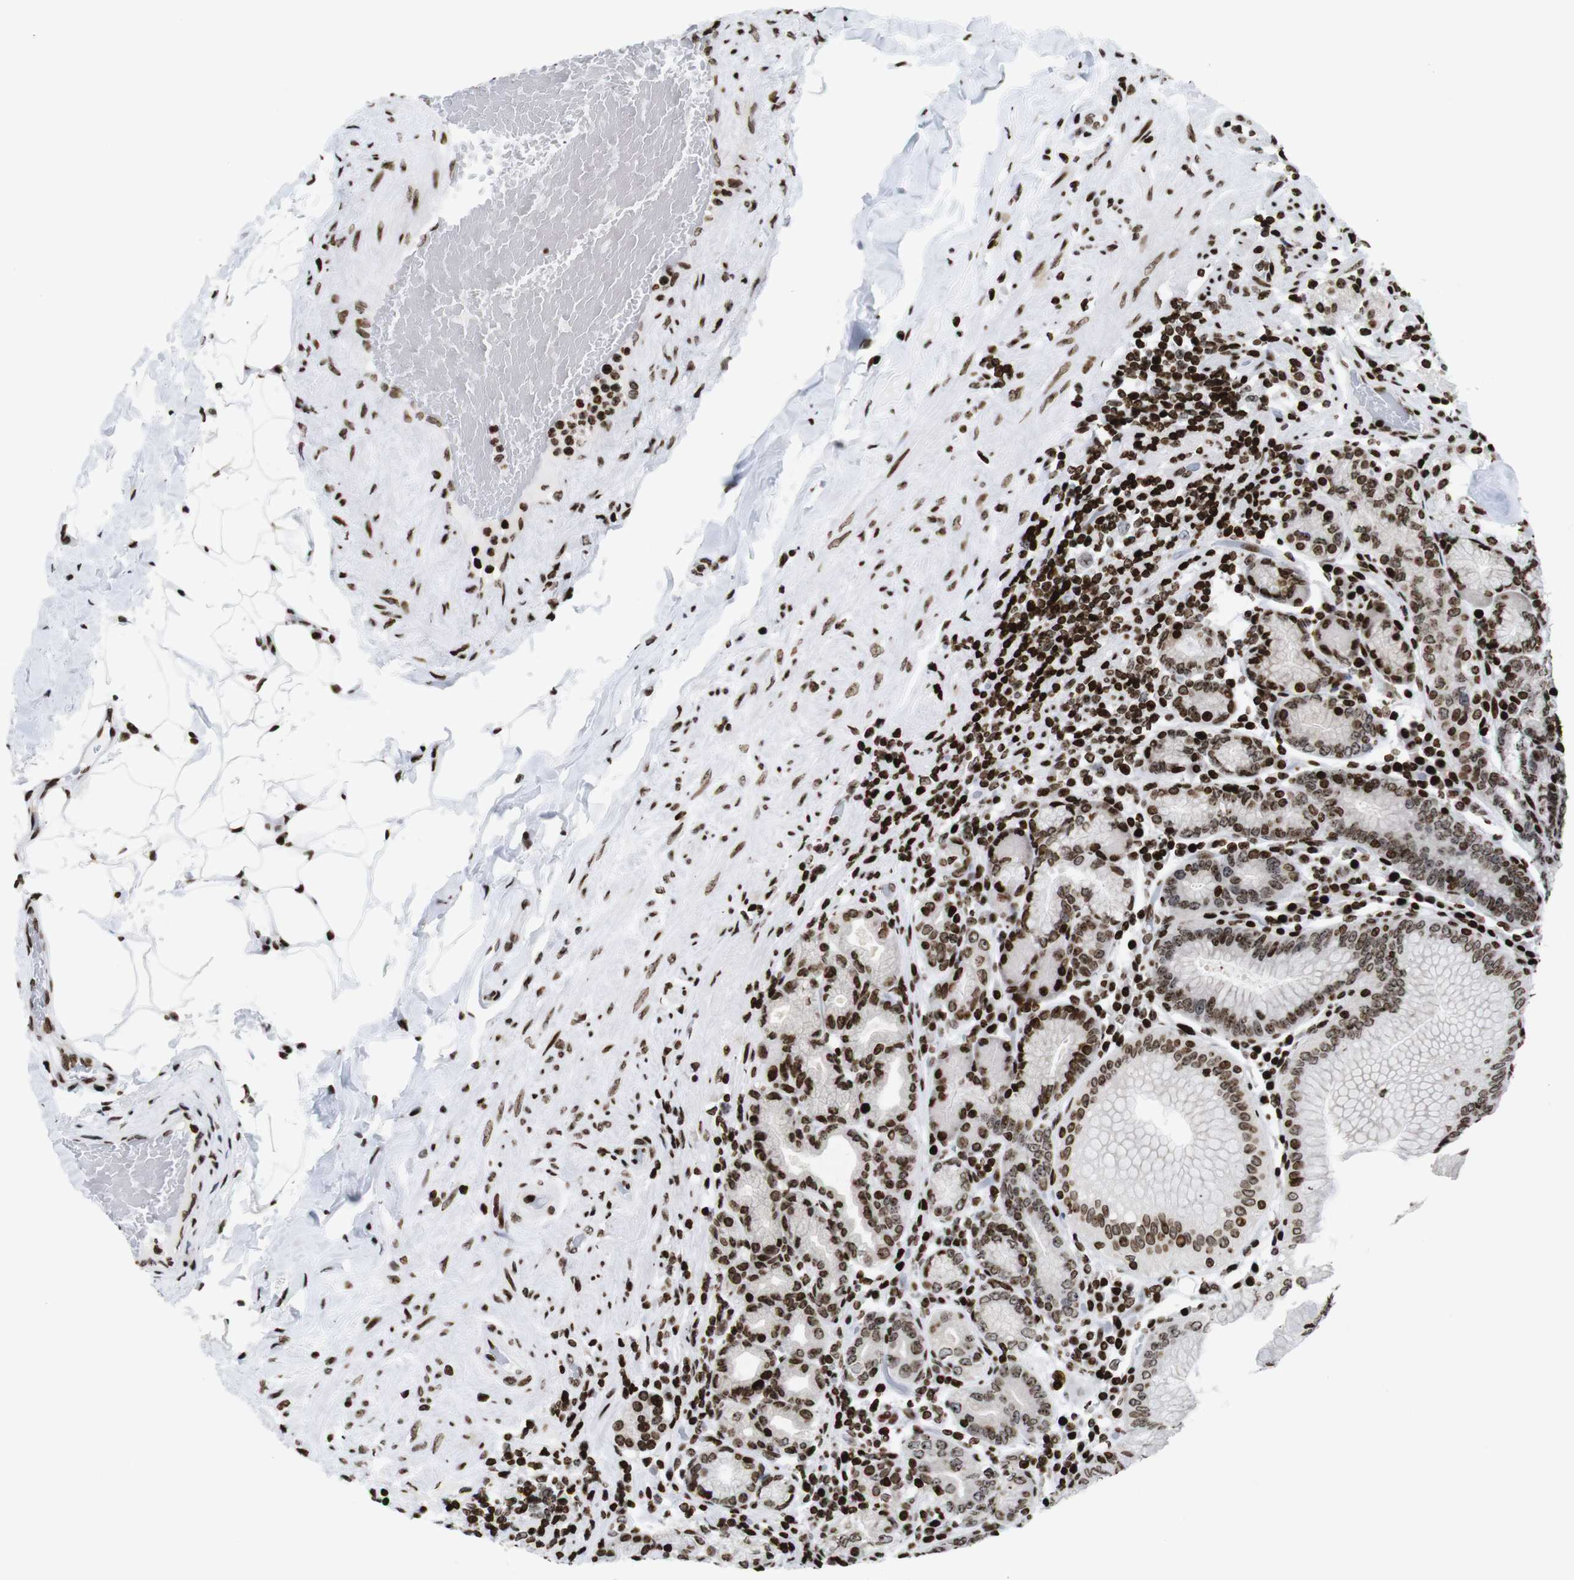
{"staining": {"intensity": "strong", "quantity": ">75%", "location": "cytoplasmic/membranous,nuclear"}, "tissue": "stomach", "cell_type": "Glandular cells", "image_type": "normal", "snomed": [{"axis": "morphology", "description": "Normal tissue, NOS"}, {"axis": "topography", "description": "Stomach, lower"}], "caption": "Stomach stained with DAB immunohistochemistry shows high levels of strong cytoplasmic/membranous,nuclear positivity in approximately >75% of glandular cells.", "gene": "H1", "patient": {"sex": "female", "age": 76}}